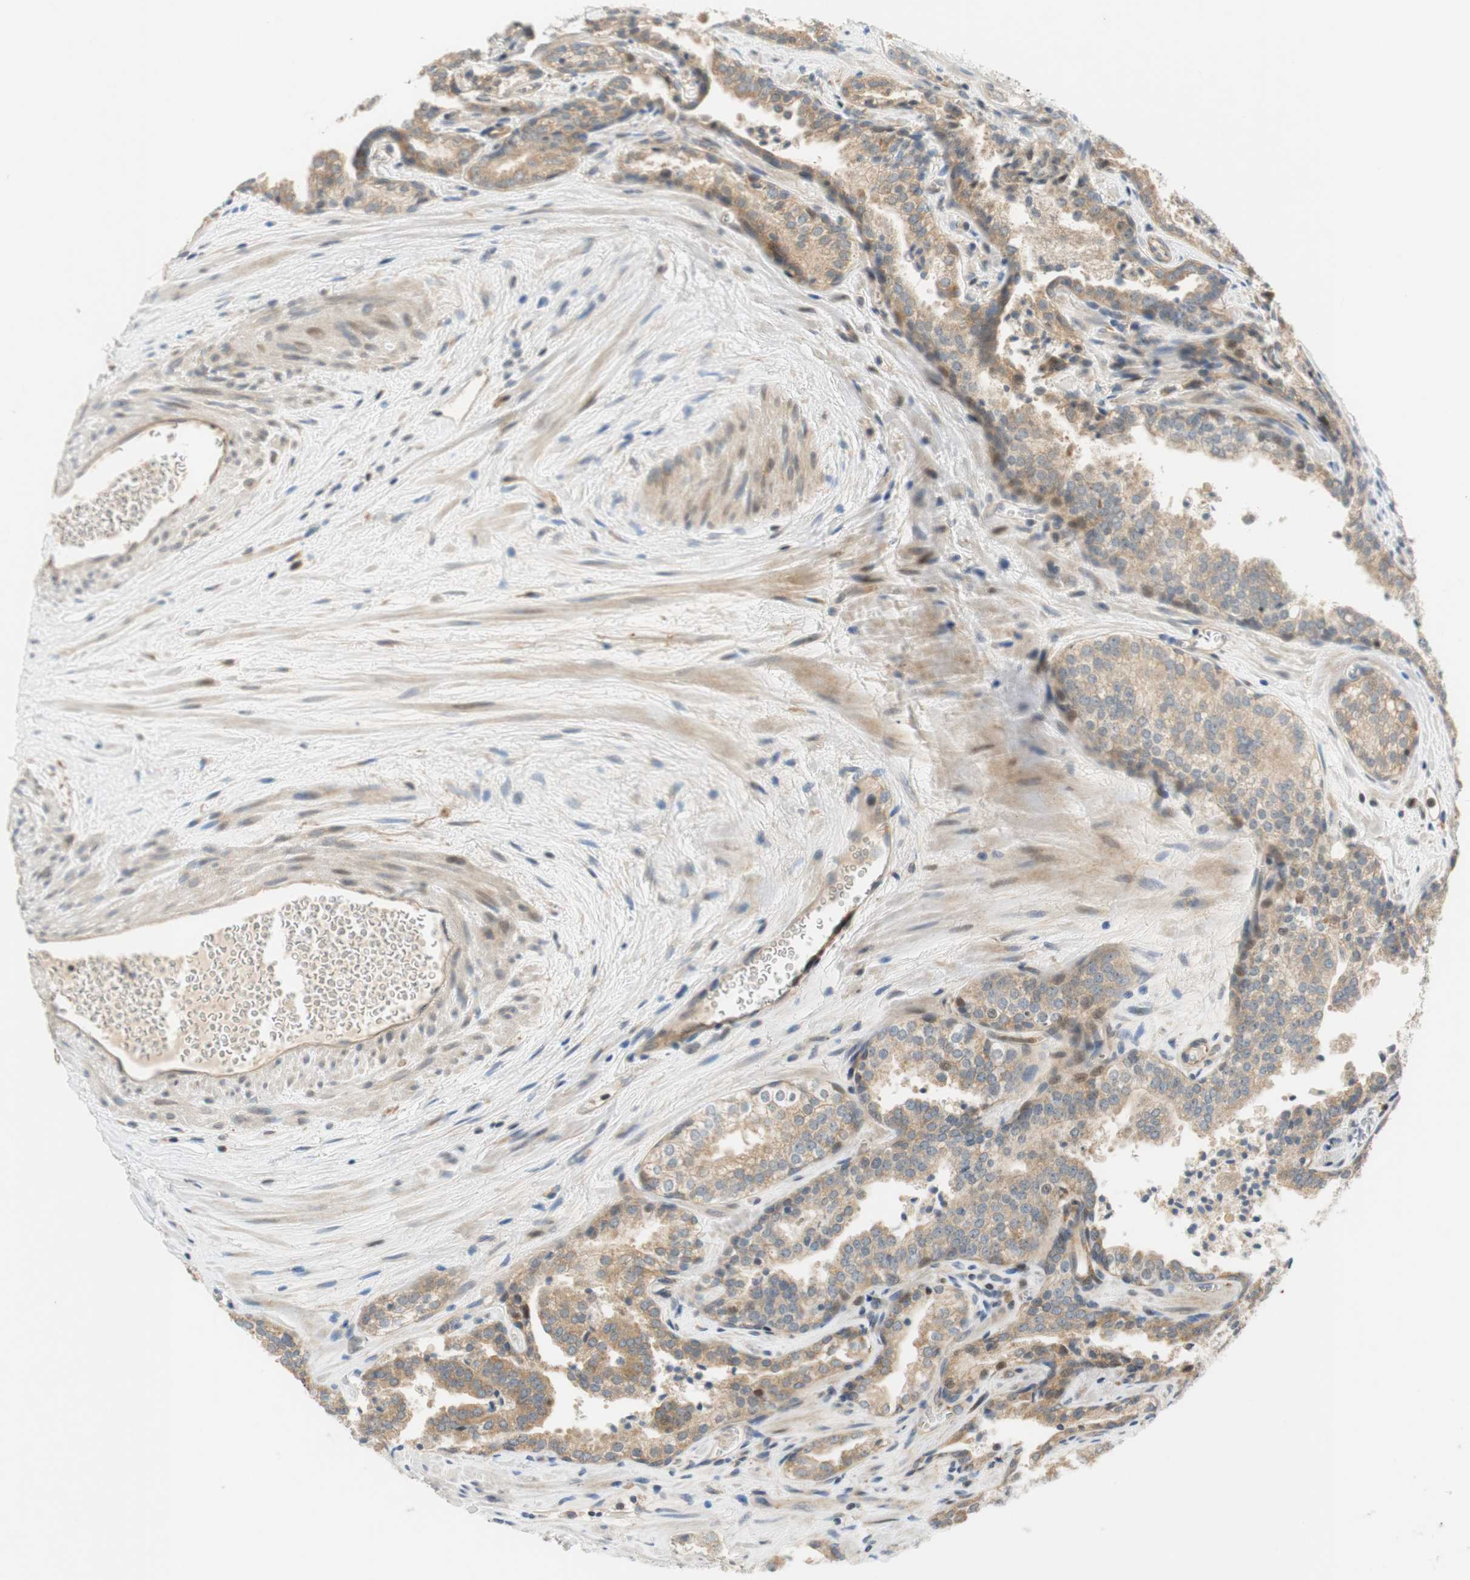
{"staining": {"intensity": "weak", "quantity": ">75%", "location": "cytoplasmic/membranous"}, "tissue": "prostate cancer", "cell_type": "Tumor cells", "image_type": "cancer", "snomed": [{"axis": "morphology", "description": "Adenocarcinoma, Low grade"}, {"axis": "topography", "description": "Prostate"}], "caption": "Weak cytoplasmic/membranous expression for a protein is appreciated in approximately >75% of tumor cells of prostate adenocarcinoma (low-grade) using IHC.", "gene": "GATD1", "patient": {"sex": "male", "age": 60}}